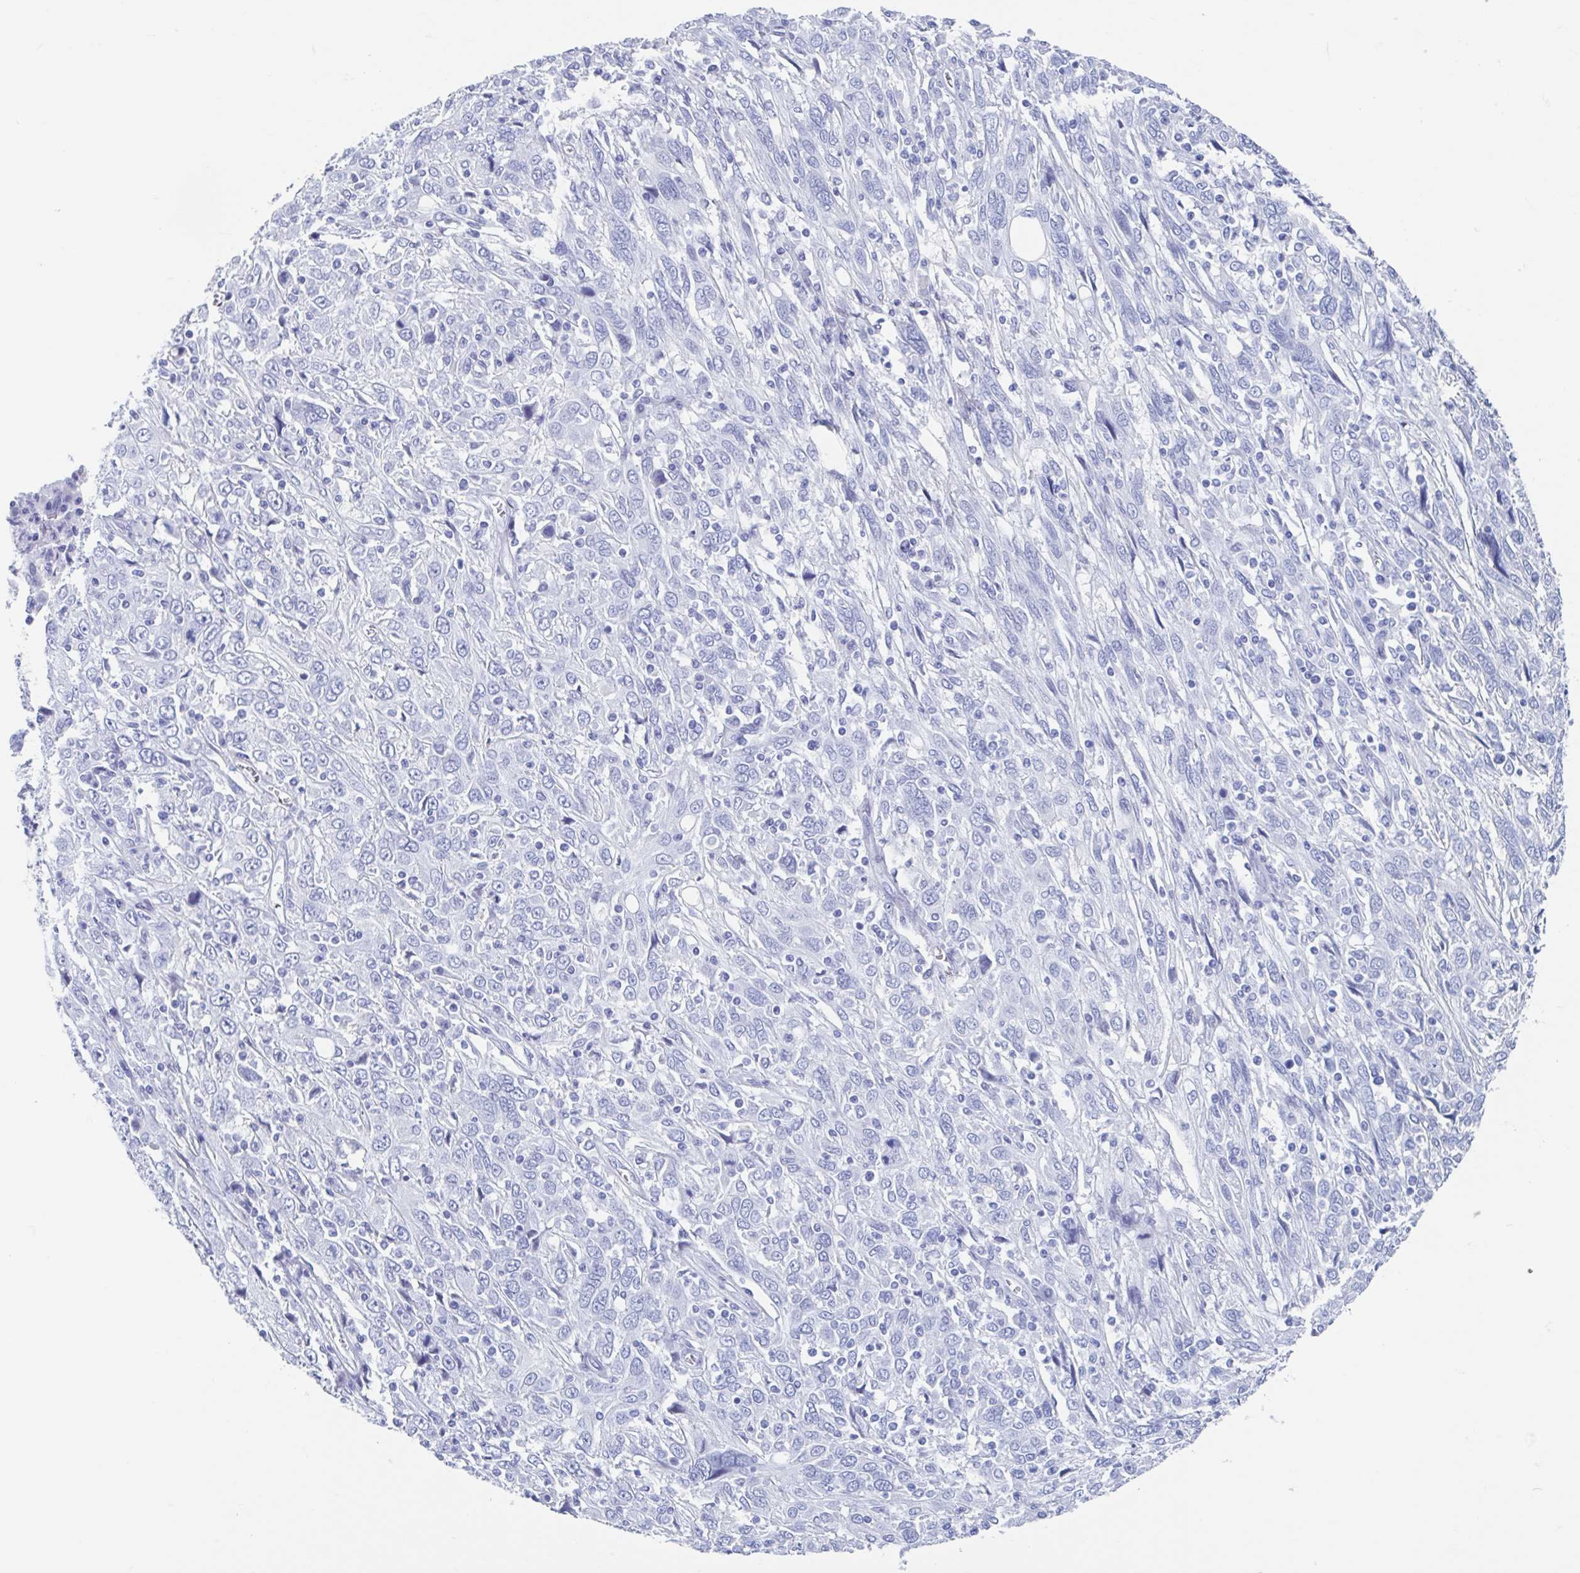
{"staining": {"intensity": "negative", "quantity": "none", "location": "none"}, "tissue": "cervical cancer", "cell_type": "Tumor cells", "image_type": "cancer", "snomed": [{"axis": "morphology", "description": "Squamous cell carcinoma, NOS"}, {"axis": "topography", "description": "Cervix"}], "caption": "This photomicrograph is of cervical cancer (squamous cell carcinoma) stained with immunohistochemistry (IHC) to label a protein in brown with the nuclei are counter-stained blue. There is no staining in tumor cells.", "gene": "C10orf53", "patient": {"sex": "female", "age": 46}}